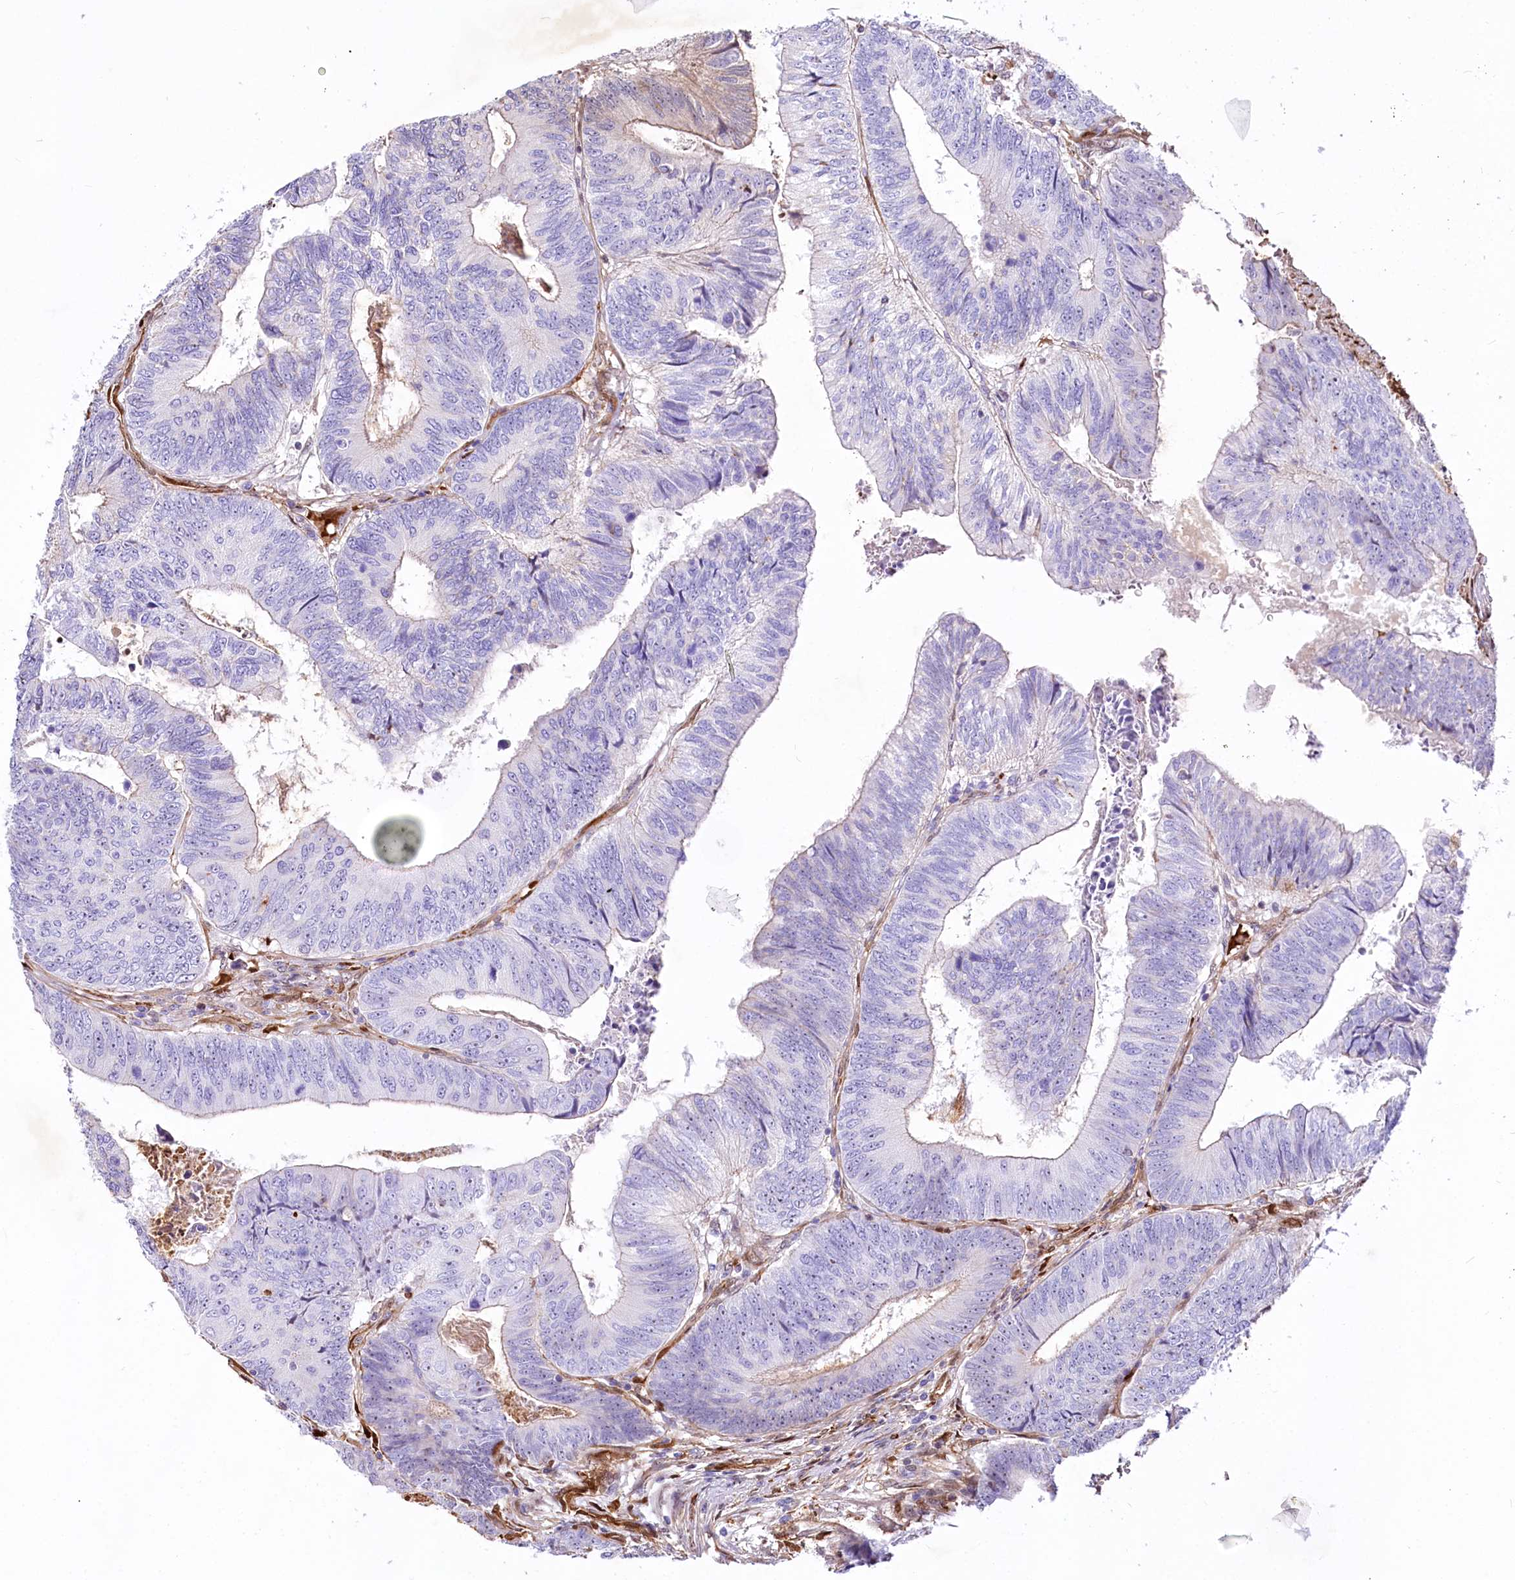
{"staining": {"intensity": "weak", "quantity": "<25%", "location": "cytoplasmic/membranous,nuclear"}, "tissue": "colorectal cancer", "cell_type": "Tumor cells", "image_type": "cancer", "snomed": [{"axis": "morphology", "description": "Adenocarcinoma, NOS"}, {"axis": "topography", "description": "Colon"}], "caption": "Tumor cells are negative for protein expression in human adenocarcinoma (colorectal). (DAB (3,3'-diaminobenzidine) immunohistochemistry, high magnification).", "gene": "PTMS", "patient": {"sex": "female", "age": 67}}